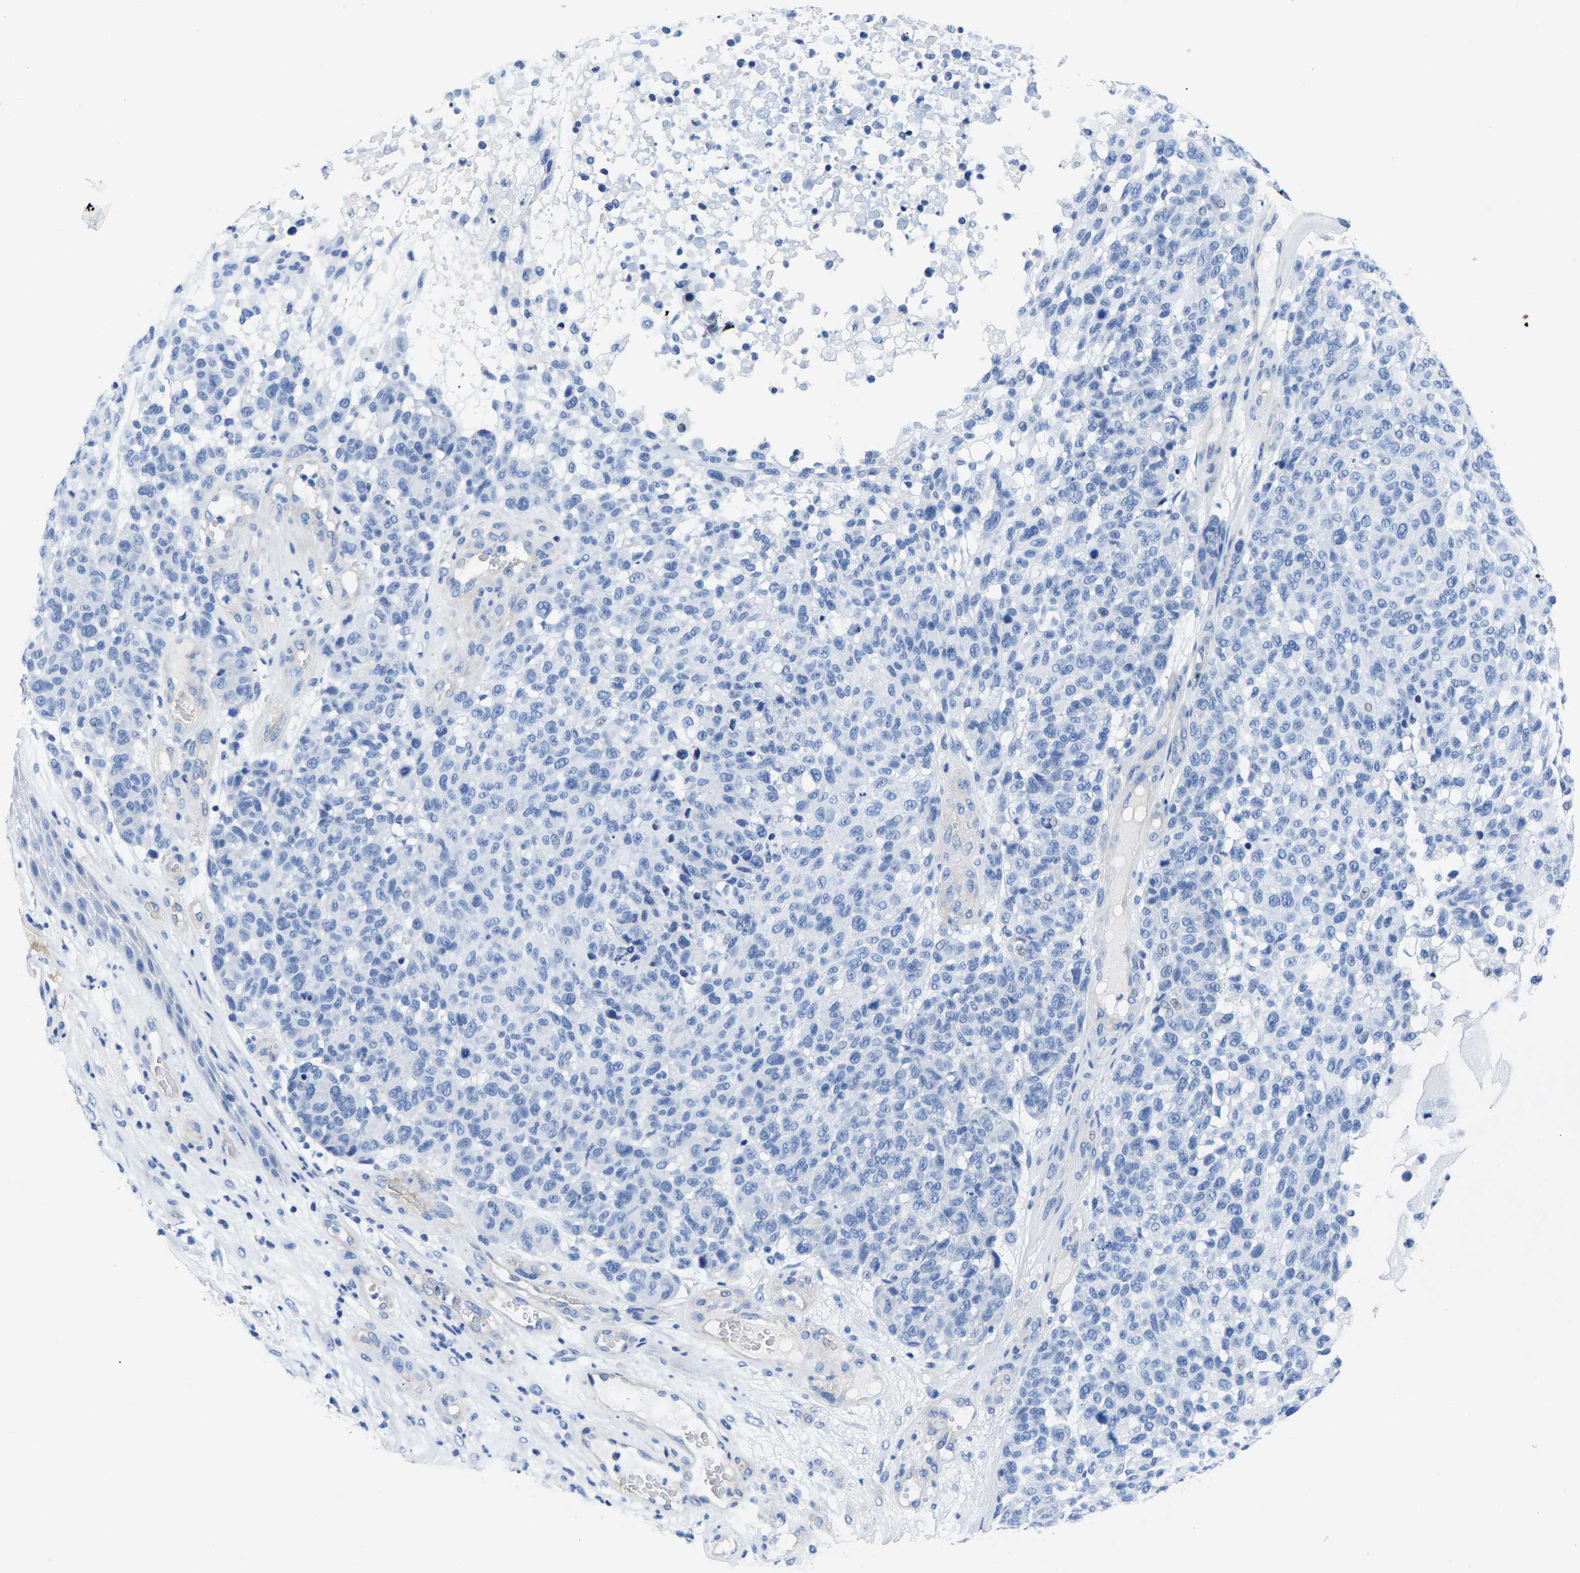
{"staining": {"intensity": "negative", "quantity": "none", "location": "none"}, "tissue": "melanoma", "cell_type": "Tumor cells", "image_type": "cancer", "snomed": [{"axis": "morphology", "description": "Malignant melanoma, NOS"}, {"axis": "topography", "description": "Skin"}], "caption": "The image displays no staining of tumor cells in malignant melanoma.", "gene": "UPK3A", "patient": {"sex": "male", "age": 59}}